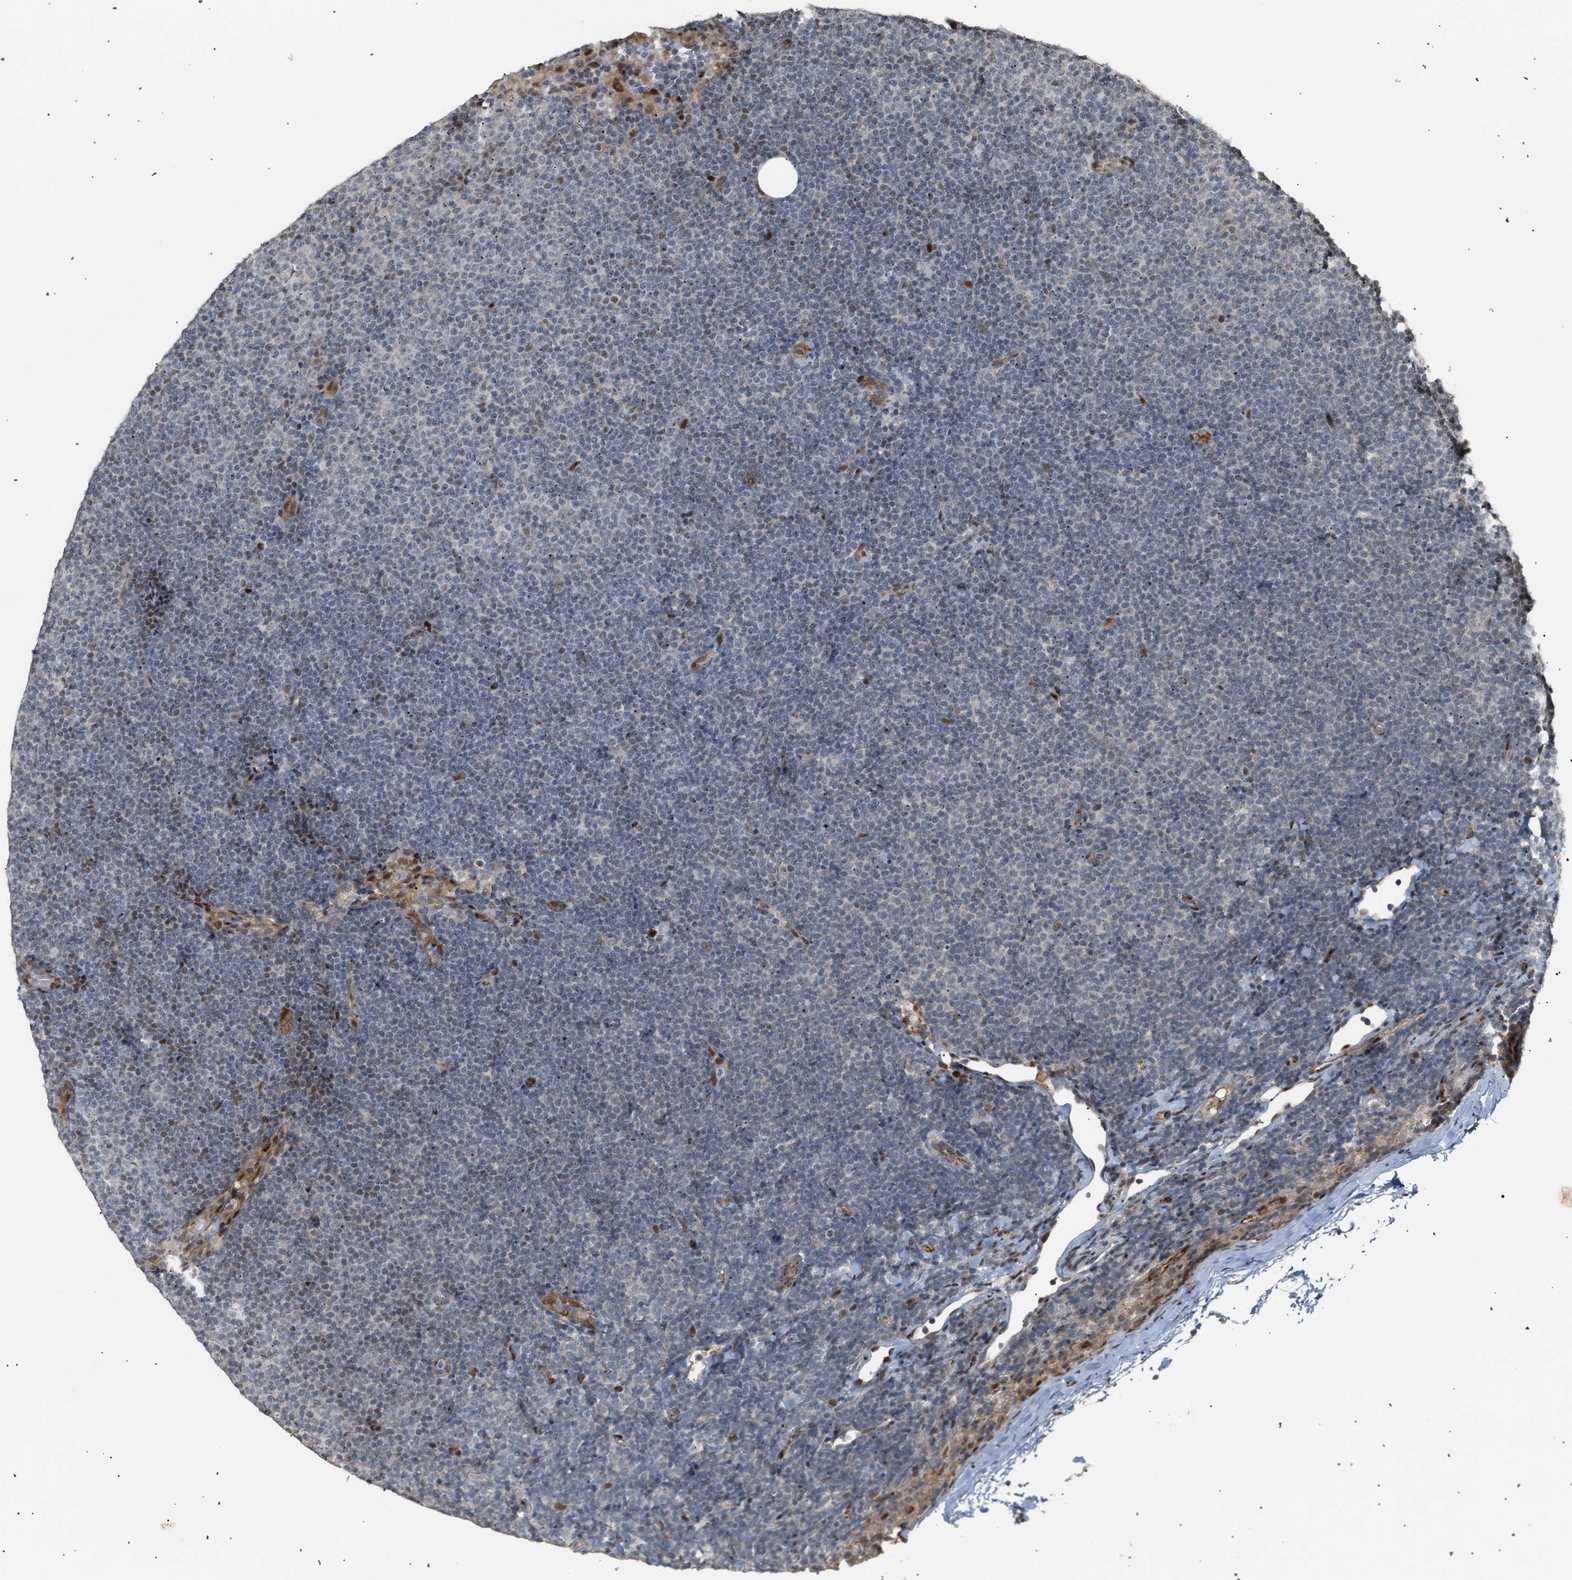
{"staining": {"intensity": "moderate", "quantity": "<25%", "location": "nuclear"}, "tissue": "lymphoma", "cell_type": "Tumor cells", "image_type": "cancer", "snomed": [{"axis": "morphology", "description": "Malignant lymphoma, non-Hodgkin's type, Low grade"}, {"axis": "topography", "description": "Lymph node"}], "caption": "Immunohistochemistry of human lymphoma demonstrates low levels of moderate nuclear expression in about <25% of tumor cells.", "gene": "ZFAND5", "patient": {"sex": "female", "age": 53}}